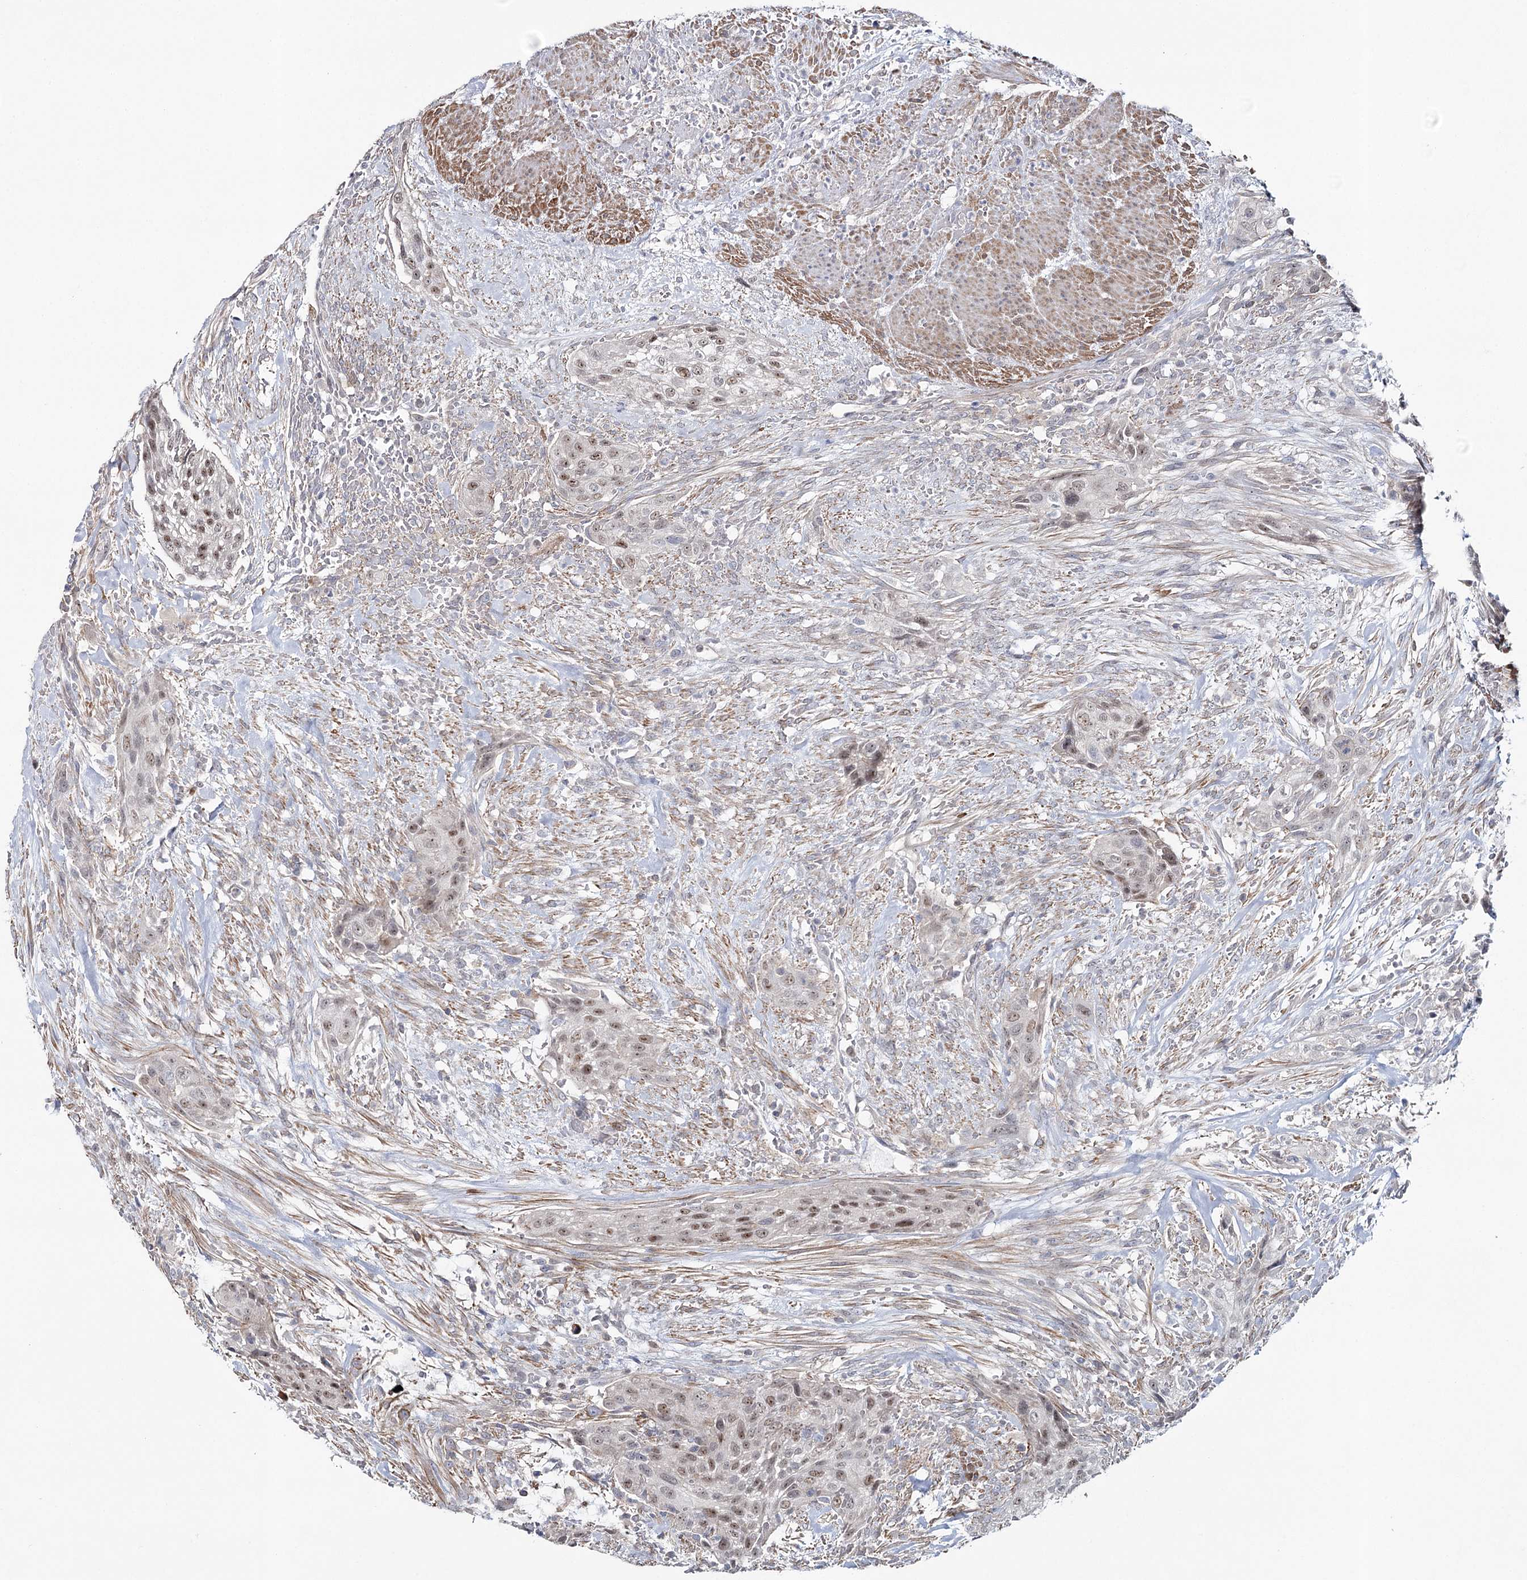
{"staining": {"intensity": "moderate", "quantity": "25%-75%", "location": "nuclear"}, "tissue": "urothelial cancer", "cell_type": "Tumor cells", "image_type": "cancer", "snomed": [{"axis": "morphology", "description": "Urothelial carcinoma, High grade"}, {"axis": "topography", "description": "Urinary bladder"}], "caption": "Immunohistochemistry histopathology image of urothelial carcinoma (high-grade) stained for a protein (brown), which exhibits medium levels of moderate nuclear expression in about 25%-75% of tumor cells.", "gene": "ZC3H8", "patient": {"sex": "male", "age": 35}}